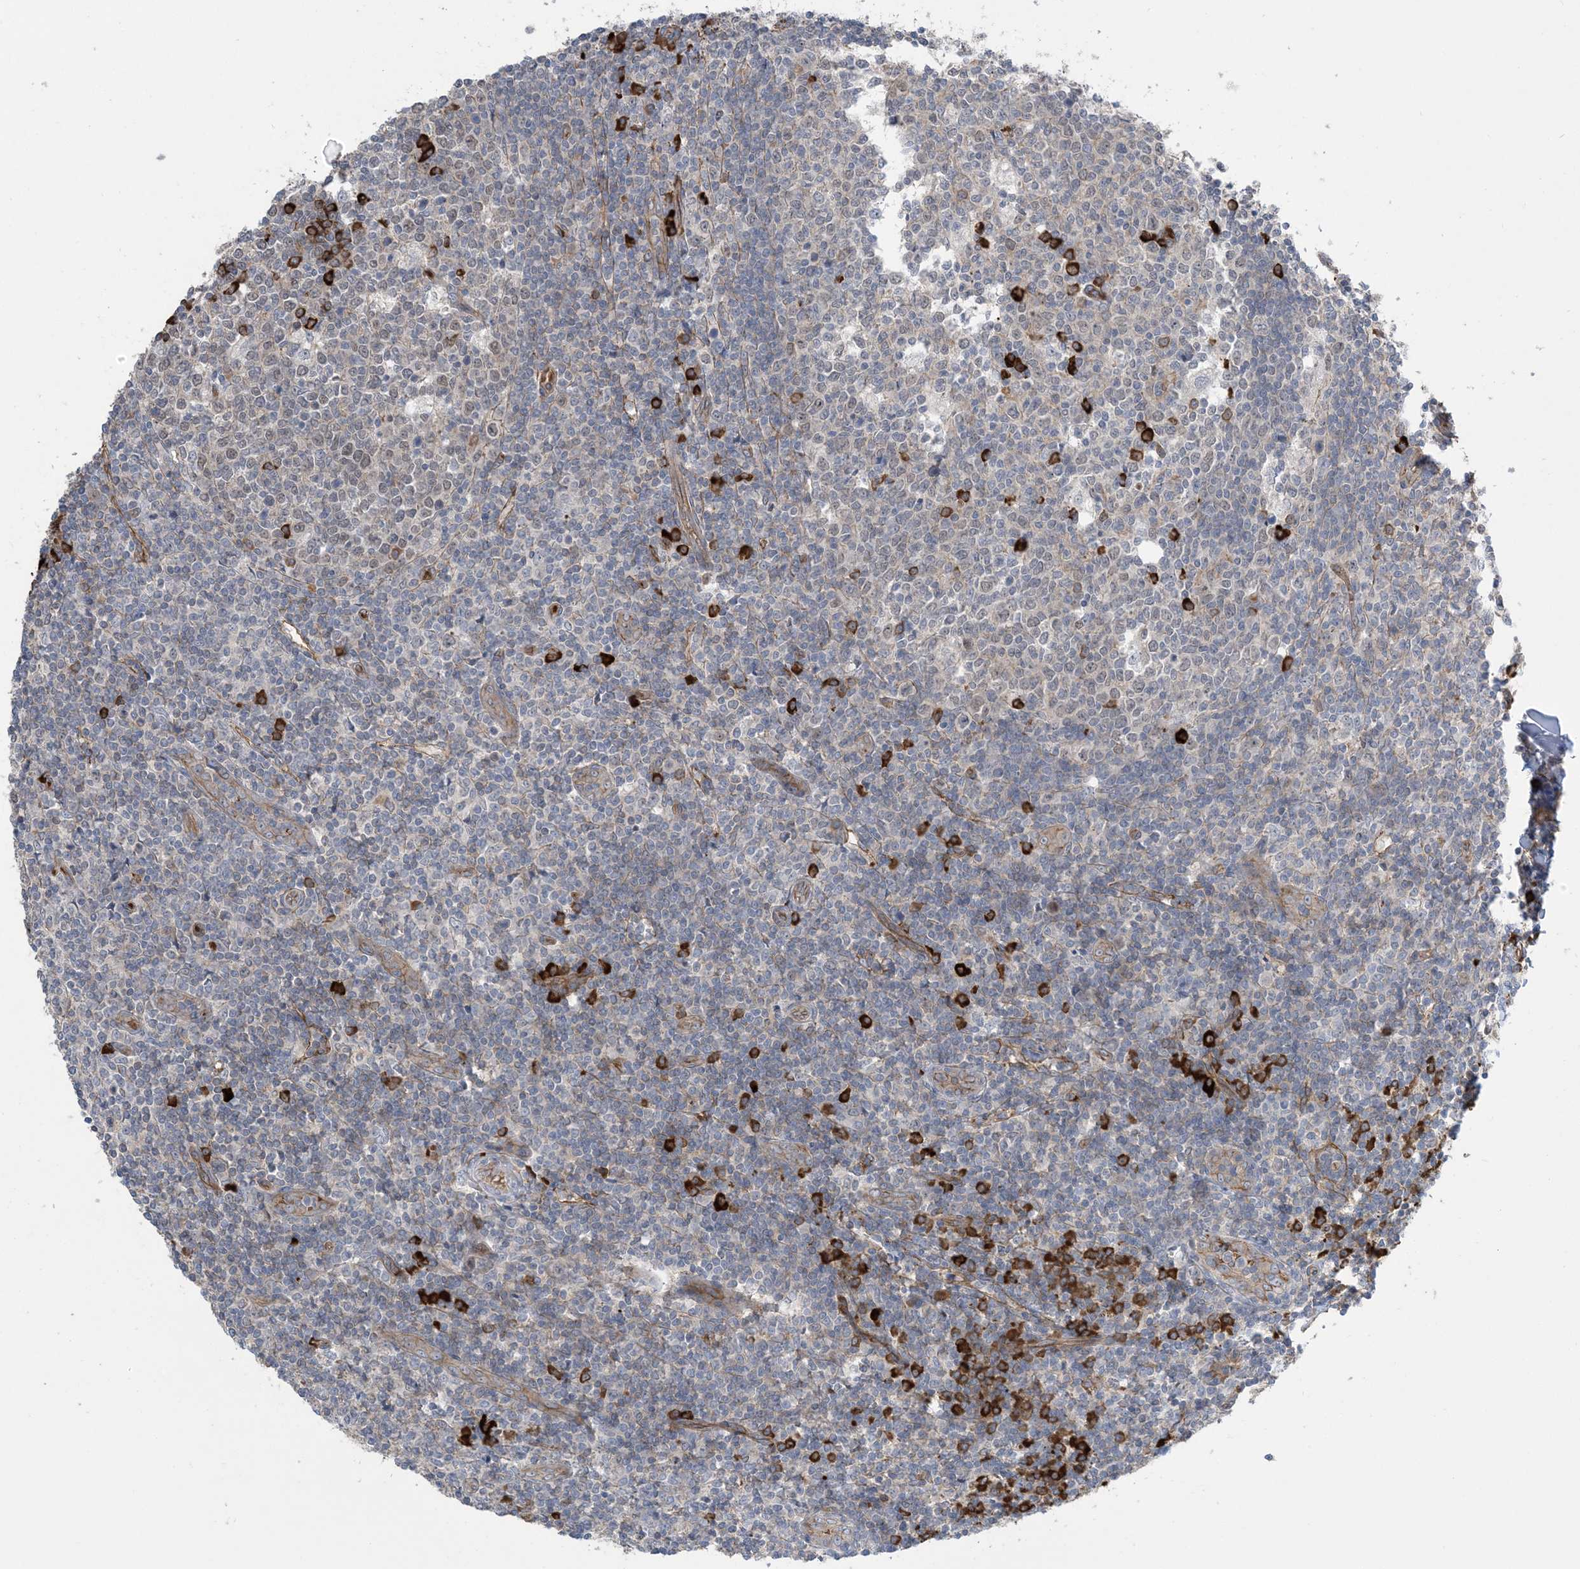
{"staining": {"intensity": "strong", "quantity": "<25%", "location": "cytoplasmic/membranous"}, "tissue": "tonsil", "cell_type": "Germinal center cells", "image_type": "normal", "snomed": [{"axis": "morphology", "description": "Normal tissue, NOS"}, {"axis": "topography", "description": "Tonsil"}], "caption": "A medium amount of strong cytoplasmic/membranous staining is present in approximately <25% of germinal center cells in benign tonsil.", "gene": "AOC1", "patient": {"sex": "female", "age": 19}}